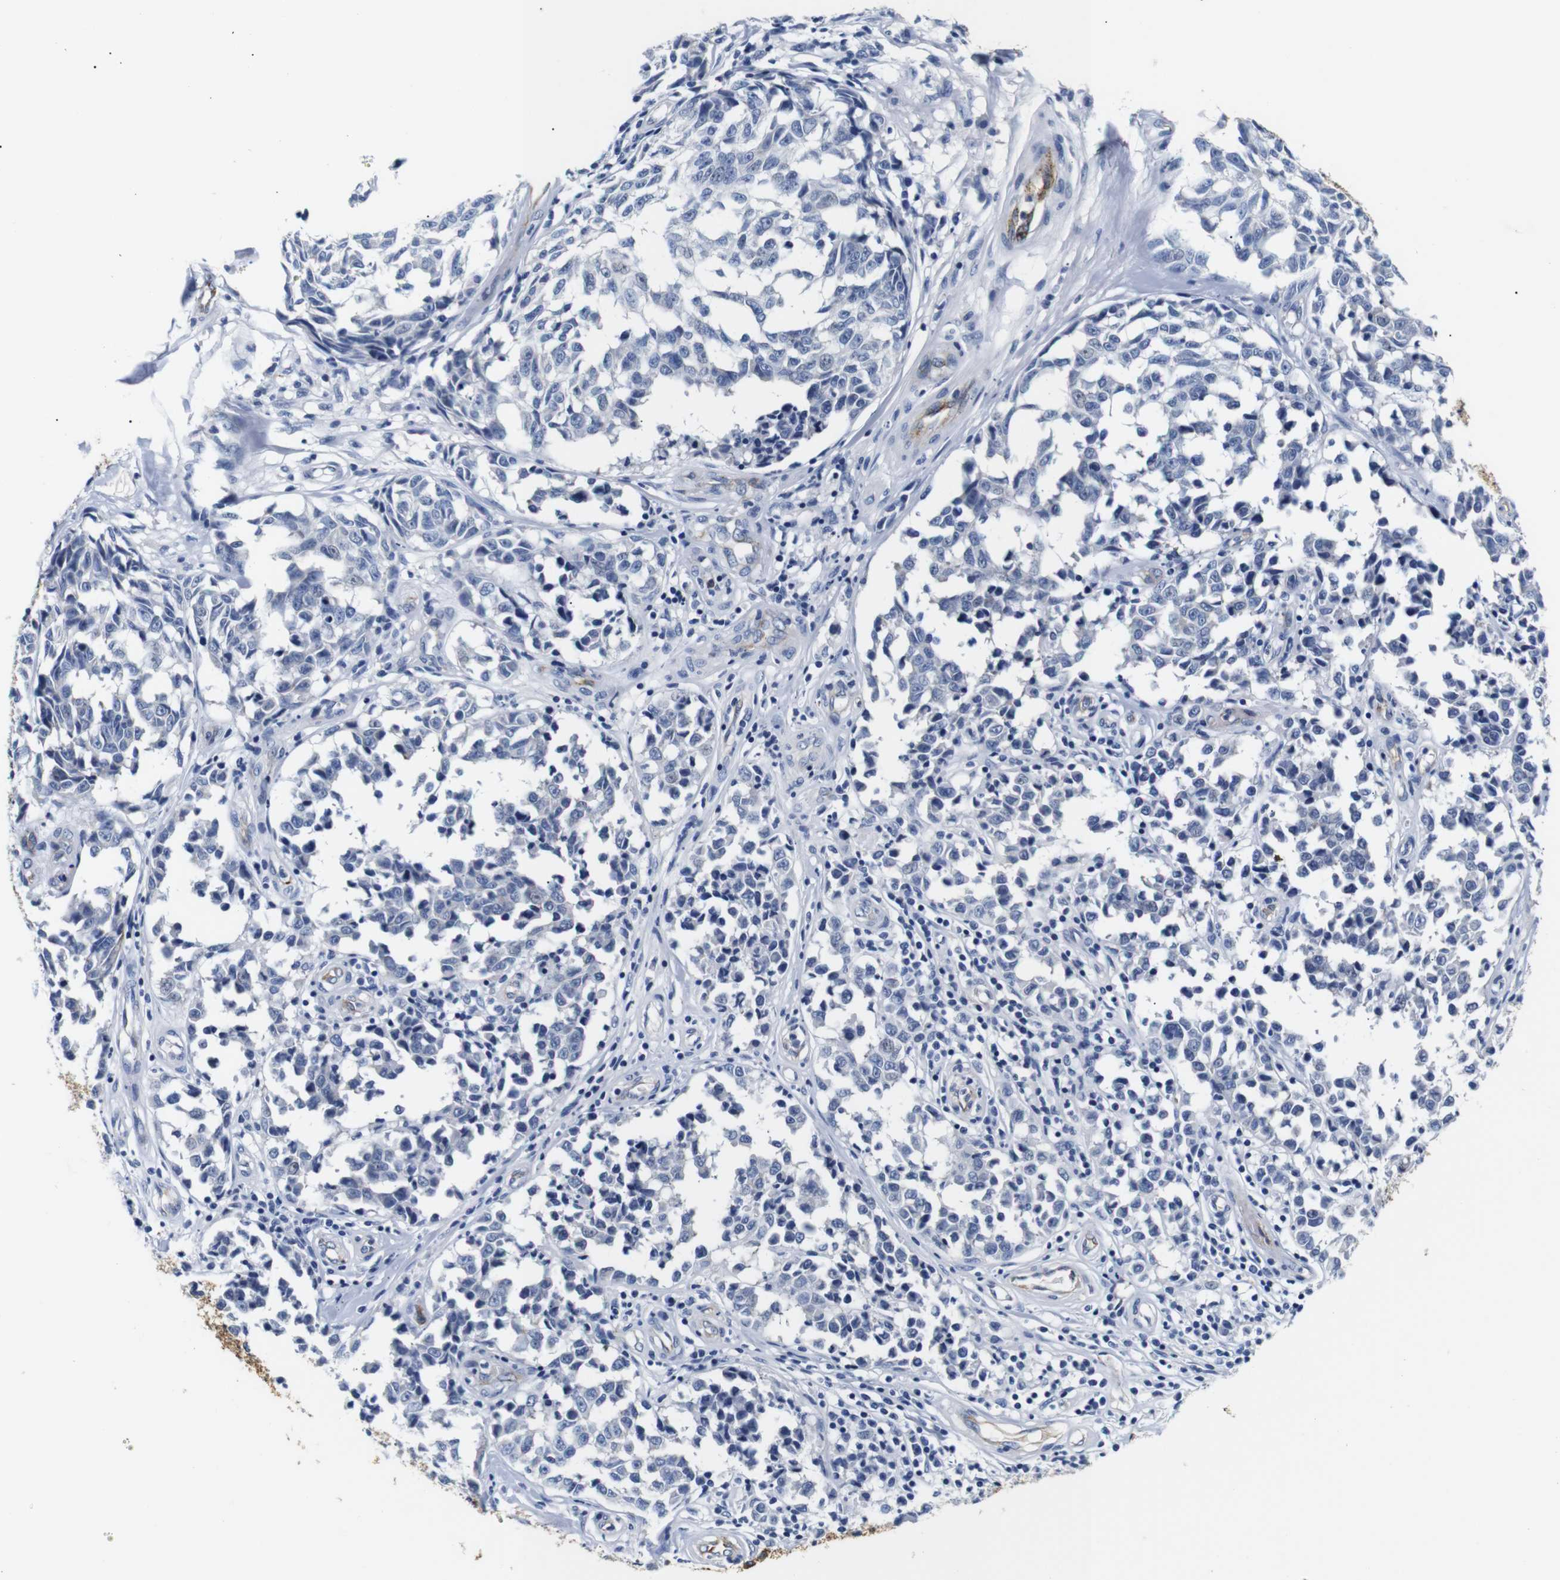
{"staining": {"intensity": "negative", "quantity": "none", "location": "none"}, "tissue": "melanoma", "cell_type": "Tumor cells", "image_type": "cancer", "snomed": [{"axis": "morphology", "description": "Malignant melanoma, NOS"}, {"axis": "topography", "description": "Skin"}], "caption": "A photomicrograph of human malignant melanoma is negative for staining in tumor cells.", "gene": "MUC4", "patient": {"sex": "female", "age": 64}}